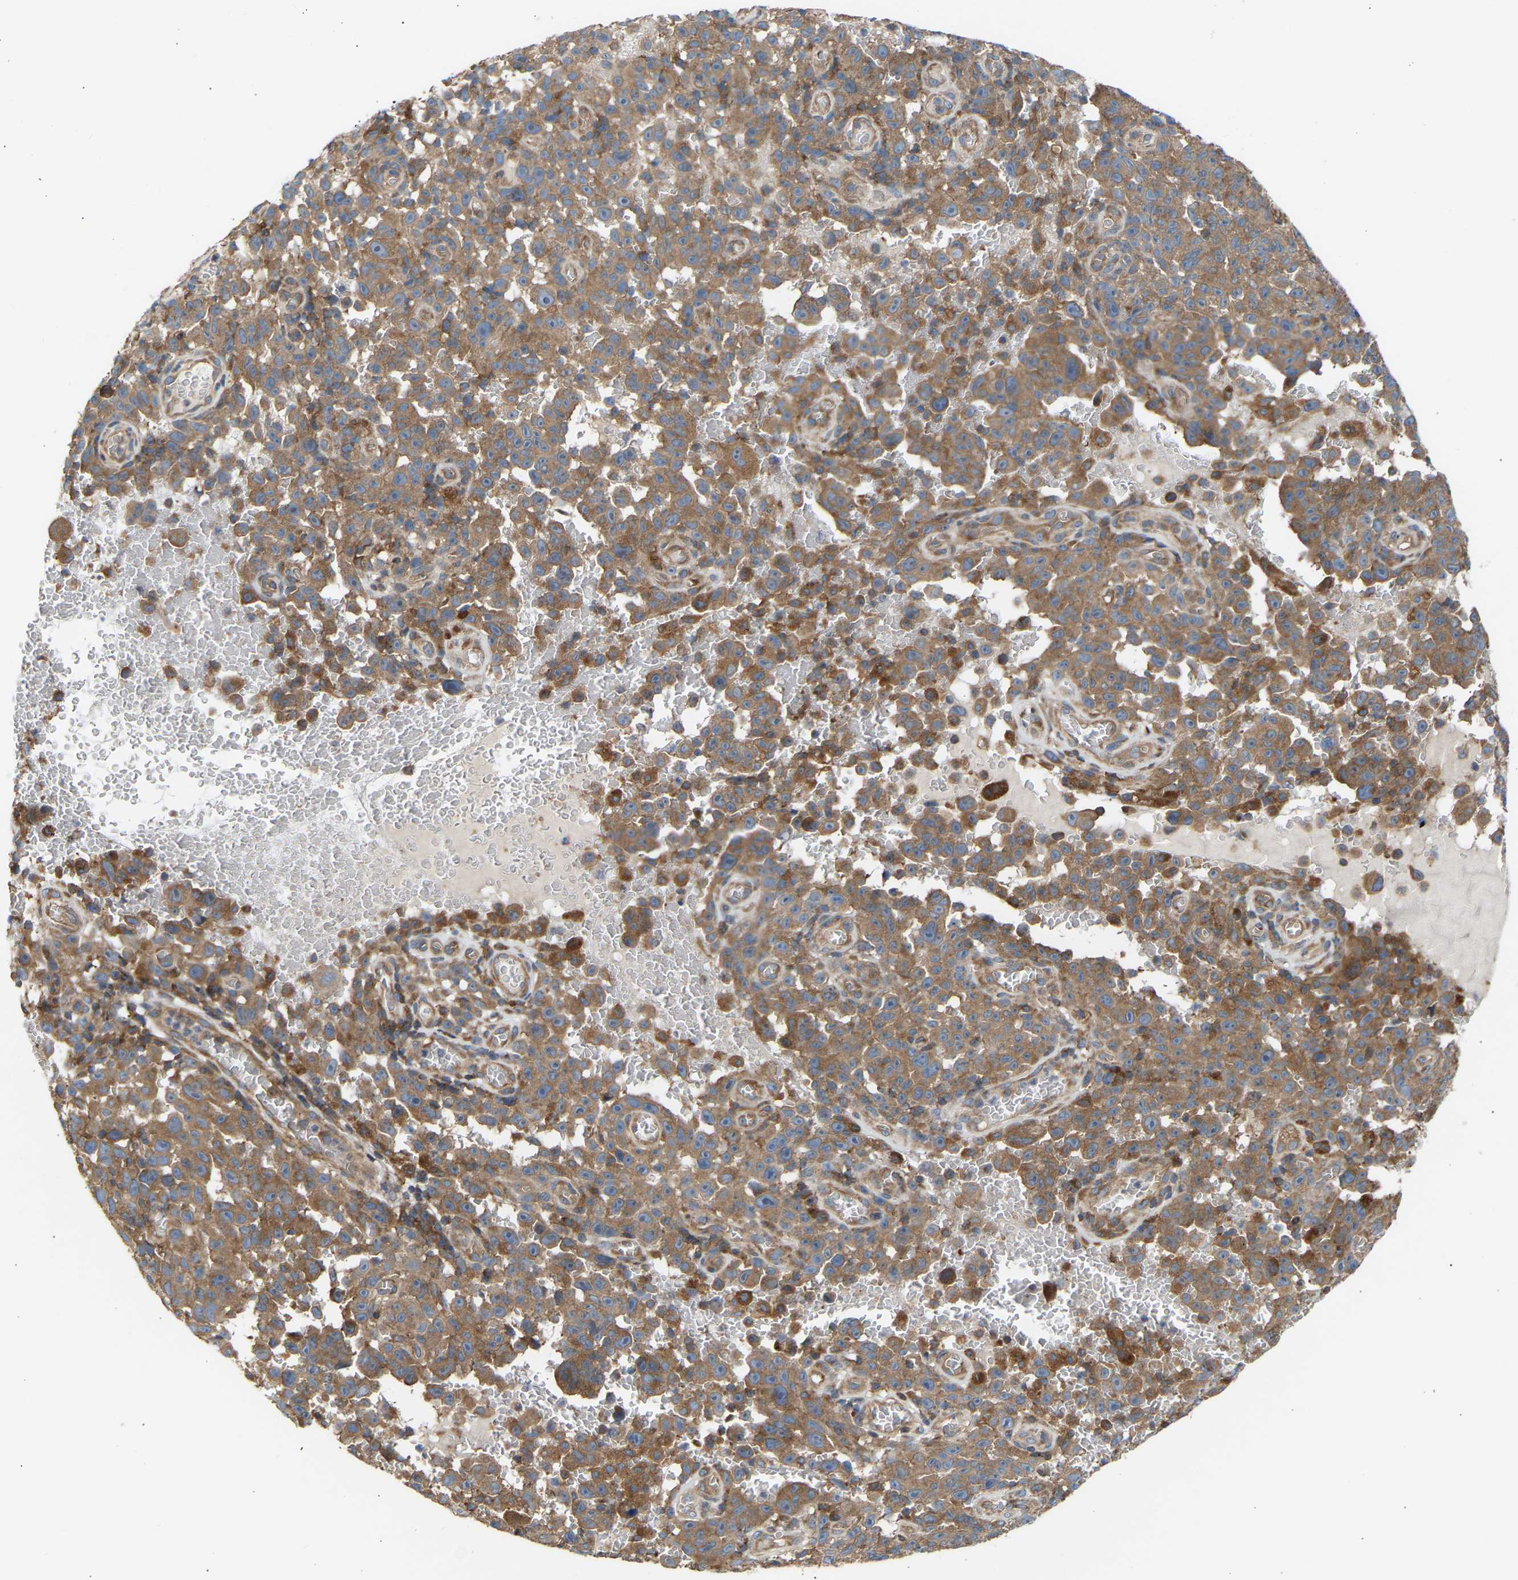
{"staining": {"intensity": "moderate", "quantity": ">75%", "location": "cytoplasmic/membranous"}, "tissue": "melanoma", "cell_type": "Tumor cells", "image_type": "cancer", "snomed": [{"axis": "morphology", "description": "Malignant melanoma, NOS"}, {"axis": "topography", "description": "Skin"}], "caption": "Melanoma stained for a protein (brown) exhibits moderate cytoplasmic/membranous positive expression in about >75% of tumor cells.", "gene": "GCN1", "patient": {"sex": "female", "age": 82}}